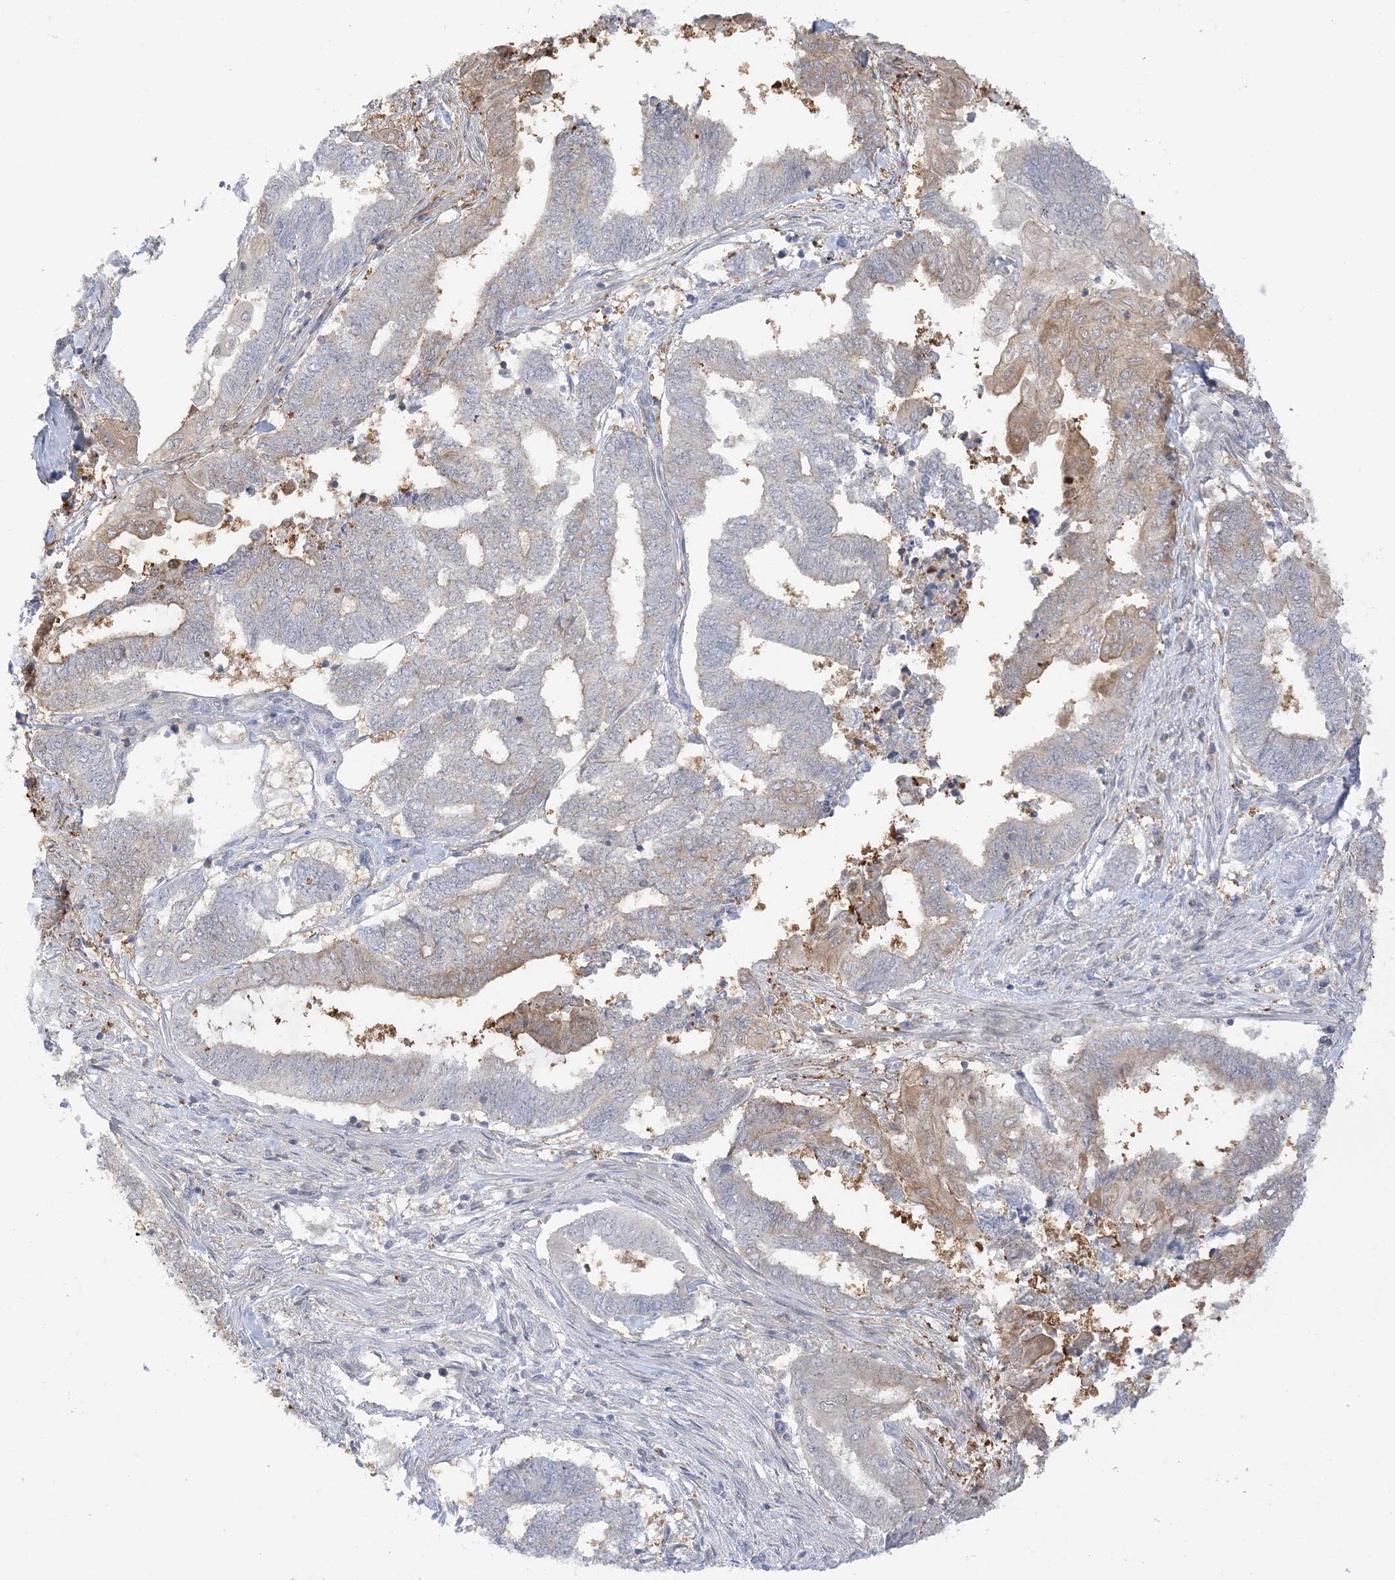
{"staining": {"intensity": "weak", "quantity": "<25%", "location": "cytoplasmic/membranous"}, "tissue": "endometrial cancer", "cell_type": "Tumor cells", "image_type": "cancer", "snomed": [{"axis": "morphology", "description": "Adenocarcinoma, NOS"}, {"axis": "topography", "description": "Uterus"}, {"axis": "topography", "description": "Endometrium"}], "caption": "Immunohistochemistry (IHC) histopathology image of neoplastic tissue: human endometrial cancer stained with DAB reveals no significant protein staining in tumor cells.", "gene": "THADA", "patient": {"sex": "female", "age": 70}}